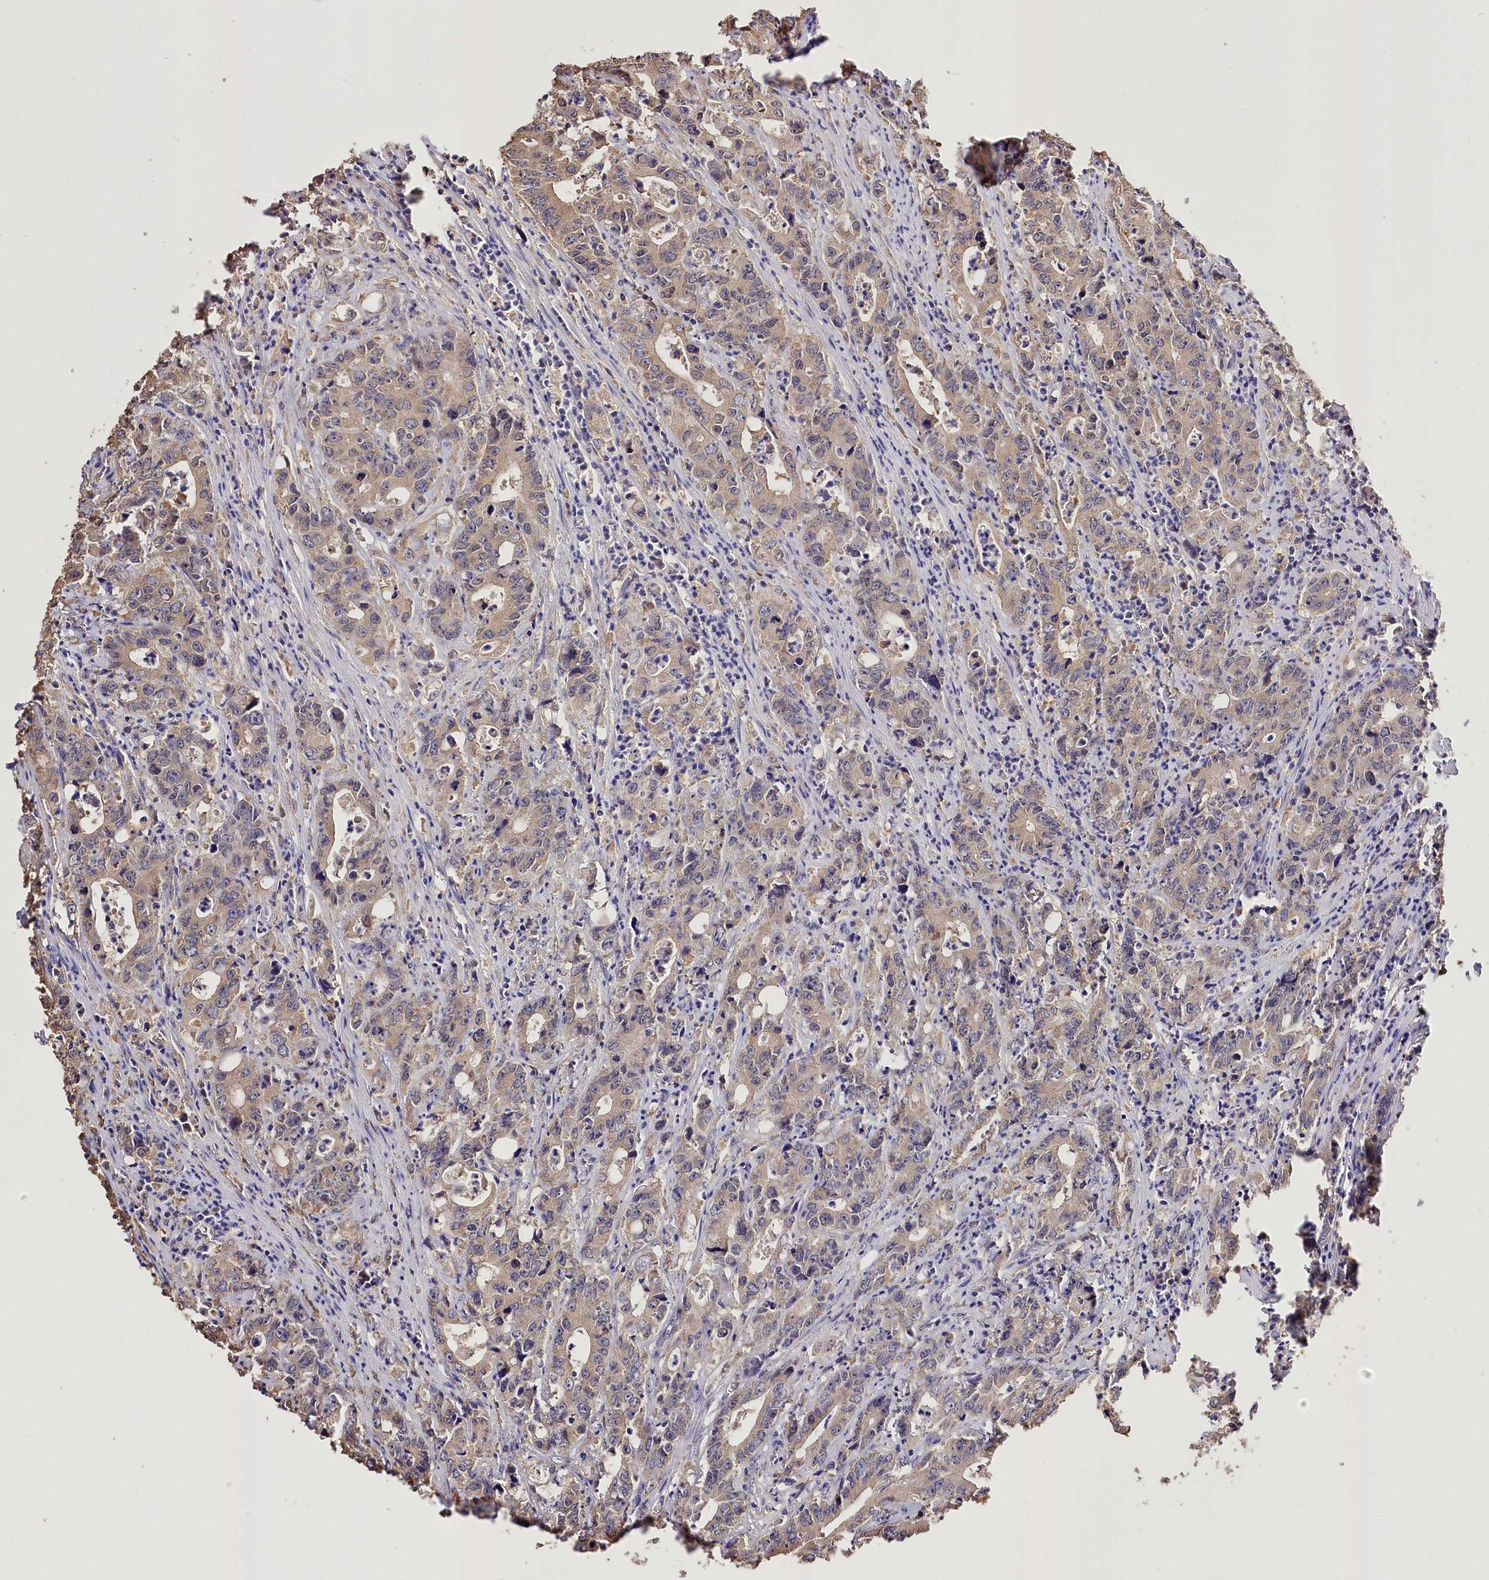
{"staining": {"intensity": "weak", "quantity": "25%-75%", "location": "cytoplasmic/membranous"}, "tissue": "colorectal cancer", "cell_type": "Tumor cells", "image_type": "cancer", "snomed": [{"axis": "morphology", "description": "Adenocarcinoma, NOS"}, {"axis": "topography", "description": "Colon"}], "caption": "Tumor cells reveal weak cytoplasmic/membranous staining in approximately 25%-75% of cells in colorectal cancer.", "gene": "R3HDM2", "patient": {"sex": "female", "age": 75}}